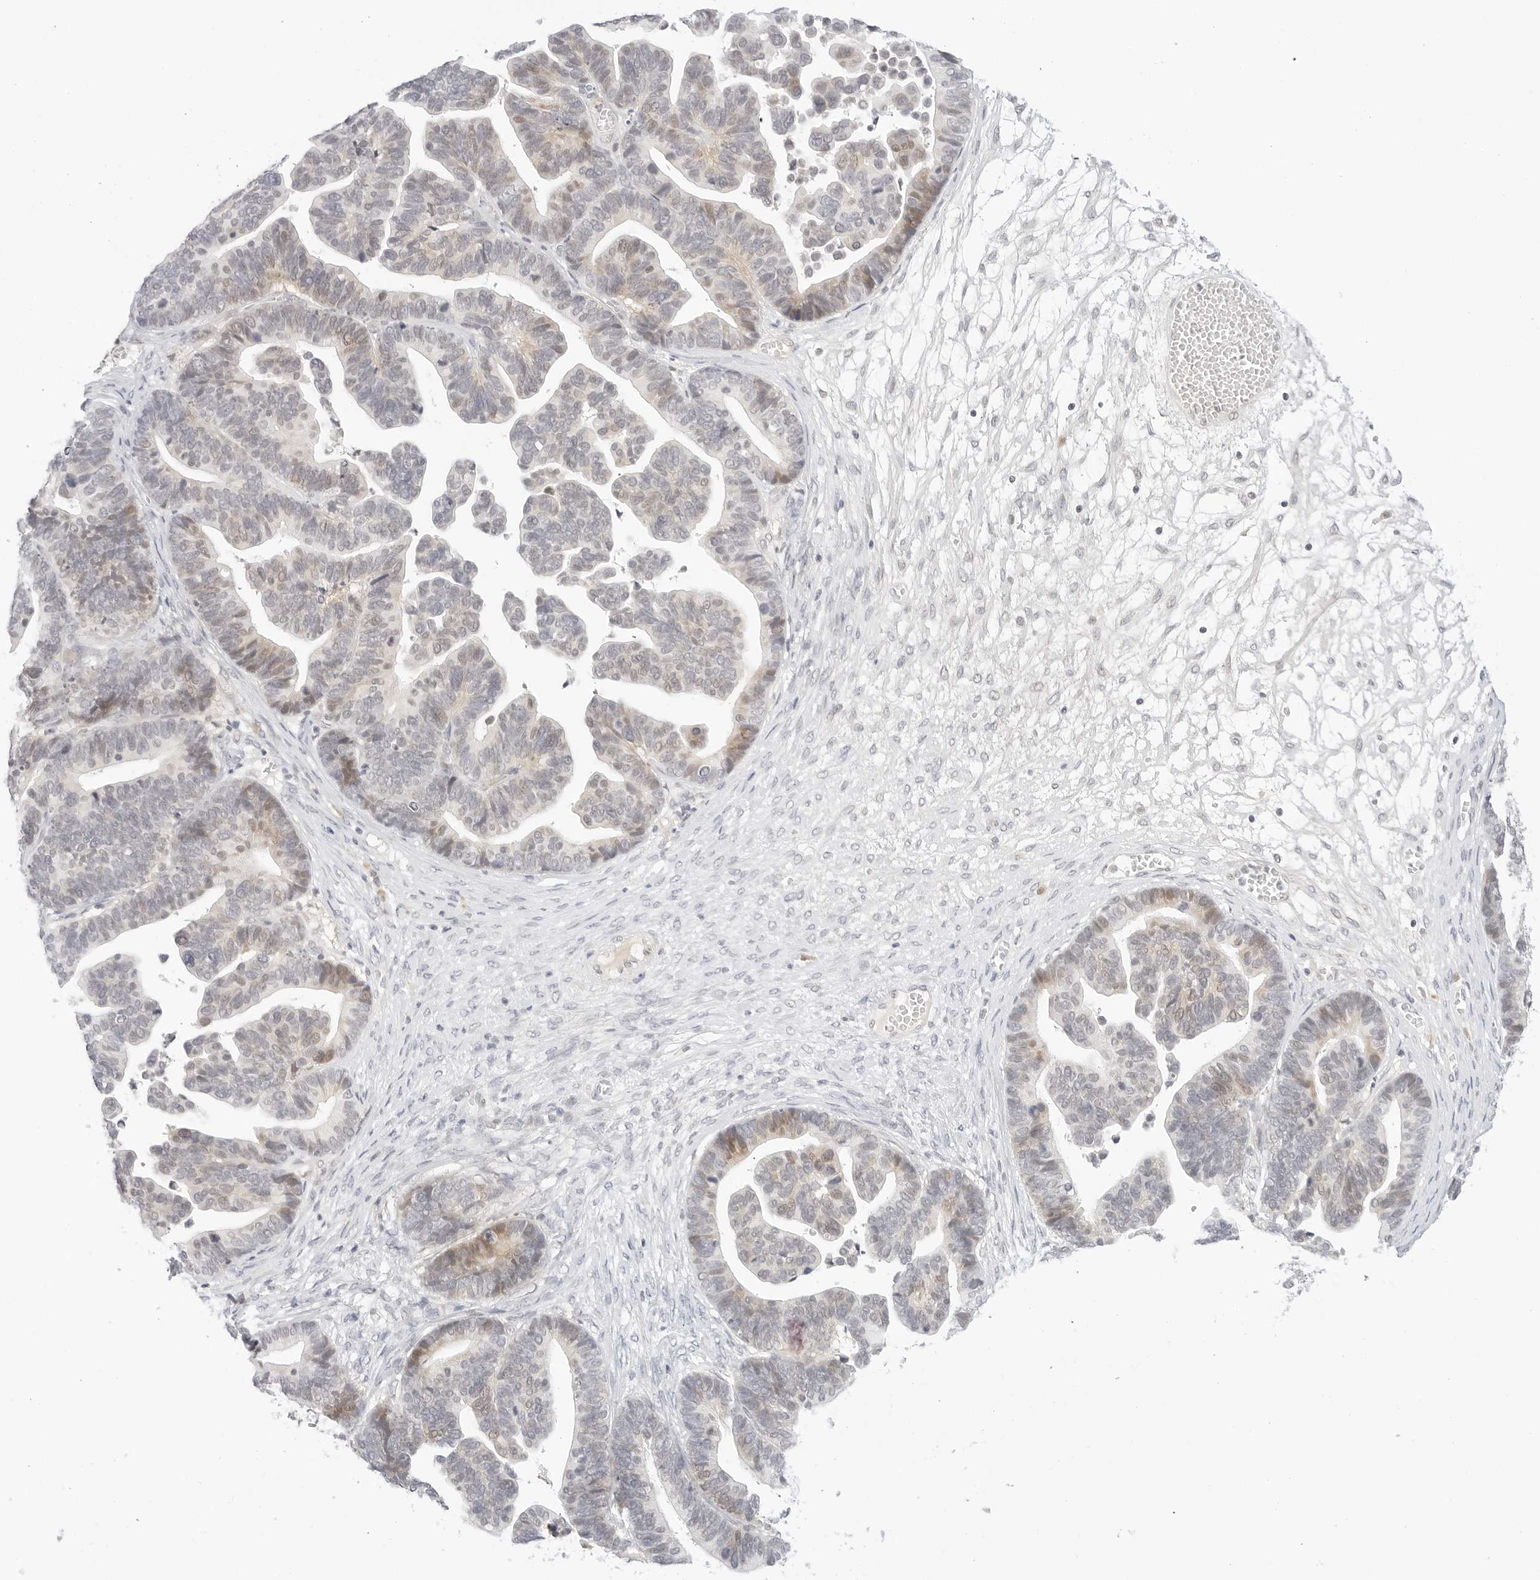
{"staining": {"intensity": "moderate", "quantity": "<25%", "location": "cytoplasmic/membranous,nuclear"}, "tissue": "ovarian cancer", "cell_type": "Tumor cells", "image_type": "cancer", "snomed": [{"axis": "morphology", "description": "Cystadenocarcinoma, serous, NOS"}, {"axis": "topography", "description": "Ovary"}], "caption": "Immunohistochemistry (IHC) of ovarian cancer shows low levels of moderate cytoplasmic/membranous and nuclear positivity in about <25% of tumor cells.", "gene": "XKR4", "patient": {"sex": "female", "age": 56}}